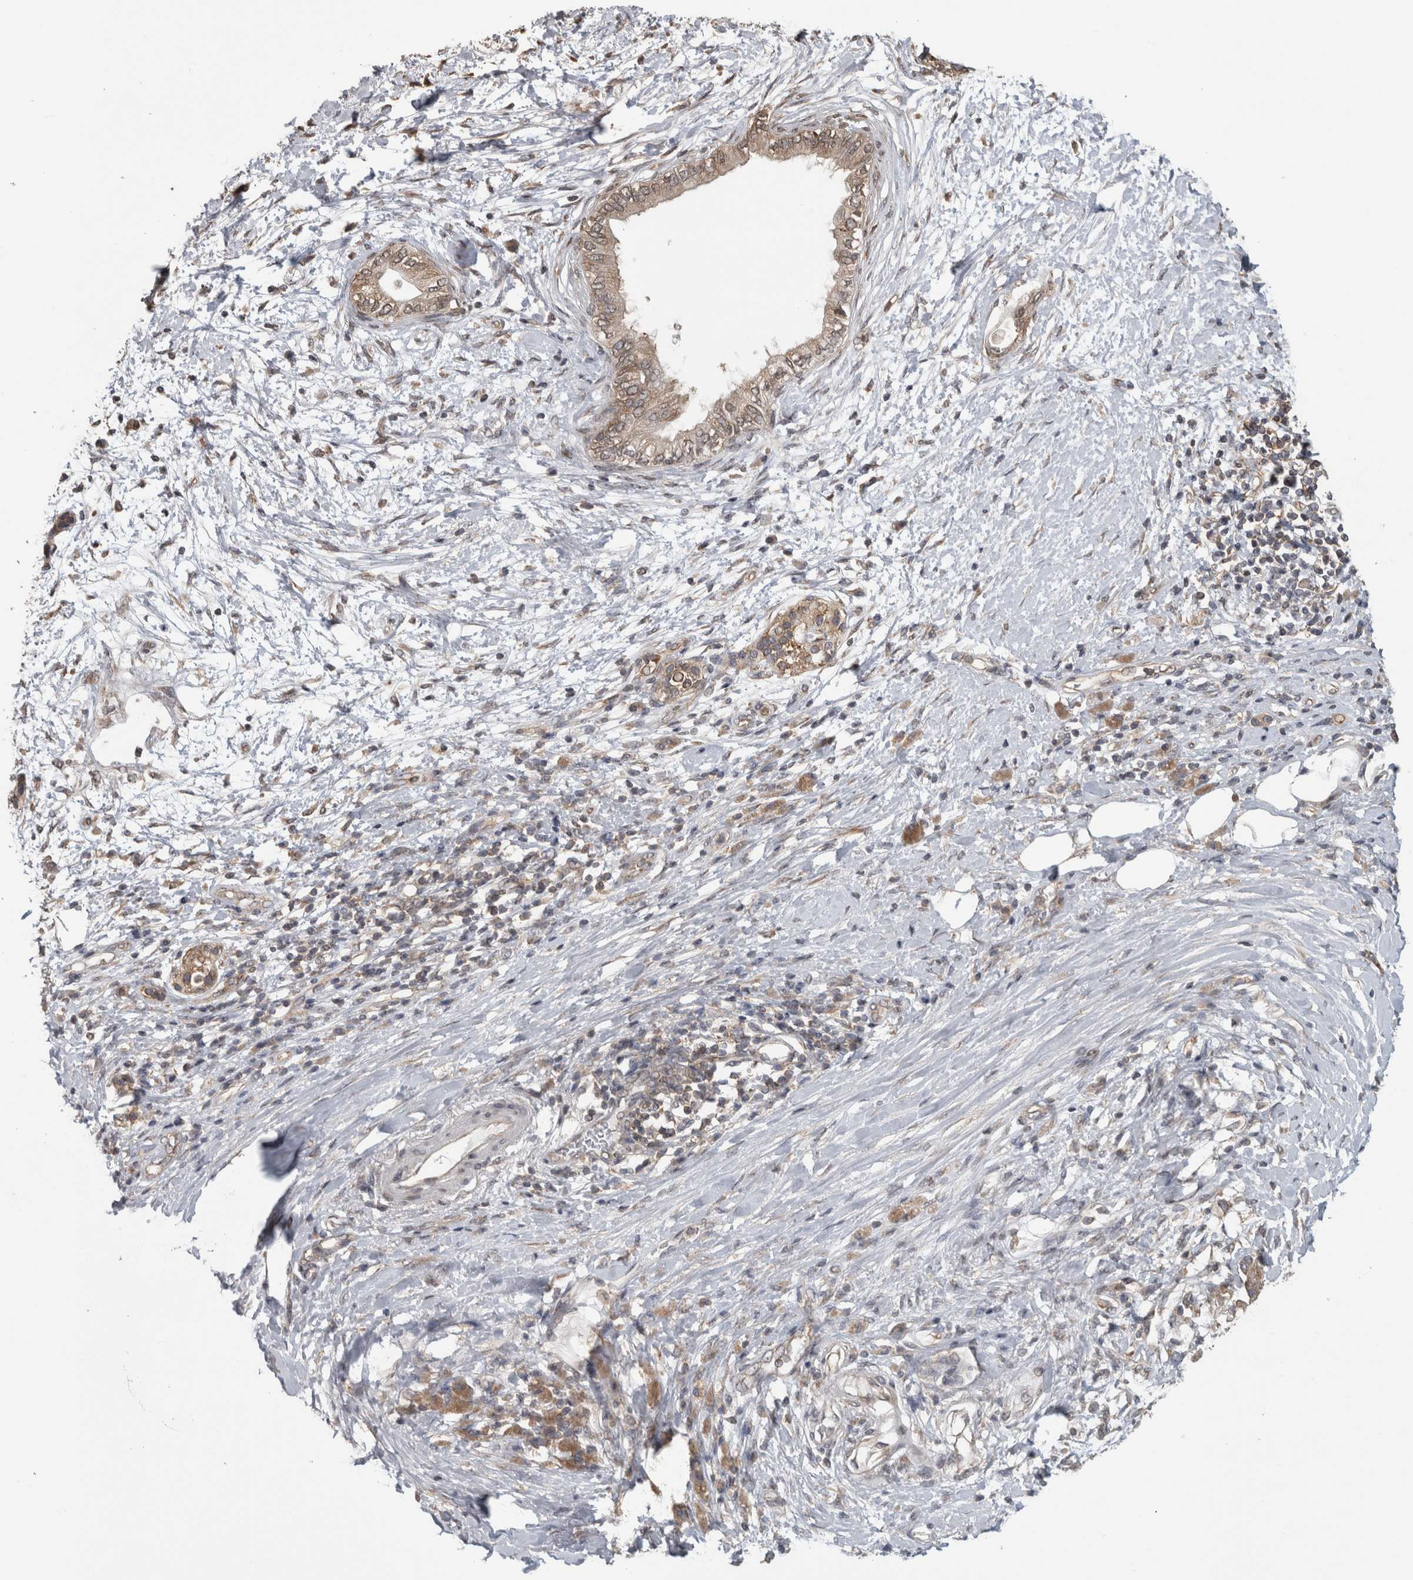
{"staining": {"intensity": "weak", "quantity": "<25%", "location": "cytoplasmic/membranous"}, "tissue": "pancreatic cancer", "cell_type": "Tumor cells", "image_type": "cancer", "snomed": [{"axis": "morphology", "description": "Normal tissue, NOS"}, {"axis": "morphology", "description": "Adenocarcinoma, NOS"}, {"axis": "topography", "description": "Pancreas"}, {"axis": "topography", "description": "Duodenum"}], "caption": "A high-resolution histopathology image shows immunohistochemistry staining of adenocarcinoma (pancreatic), which exhibits no significant staining in tumor cells.", "gene": "ATXN2", "patient": {"sex": "female", "age": 60}}